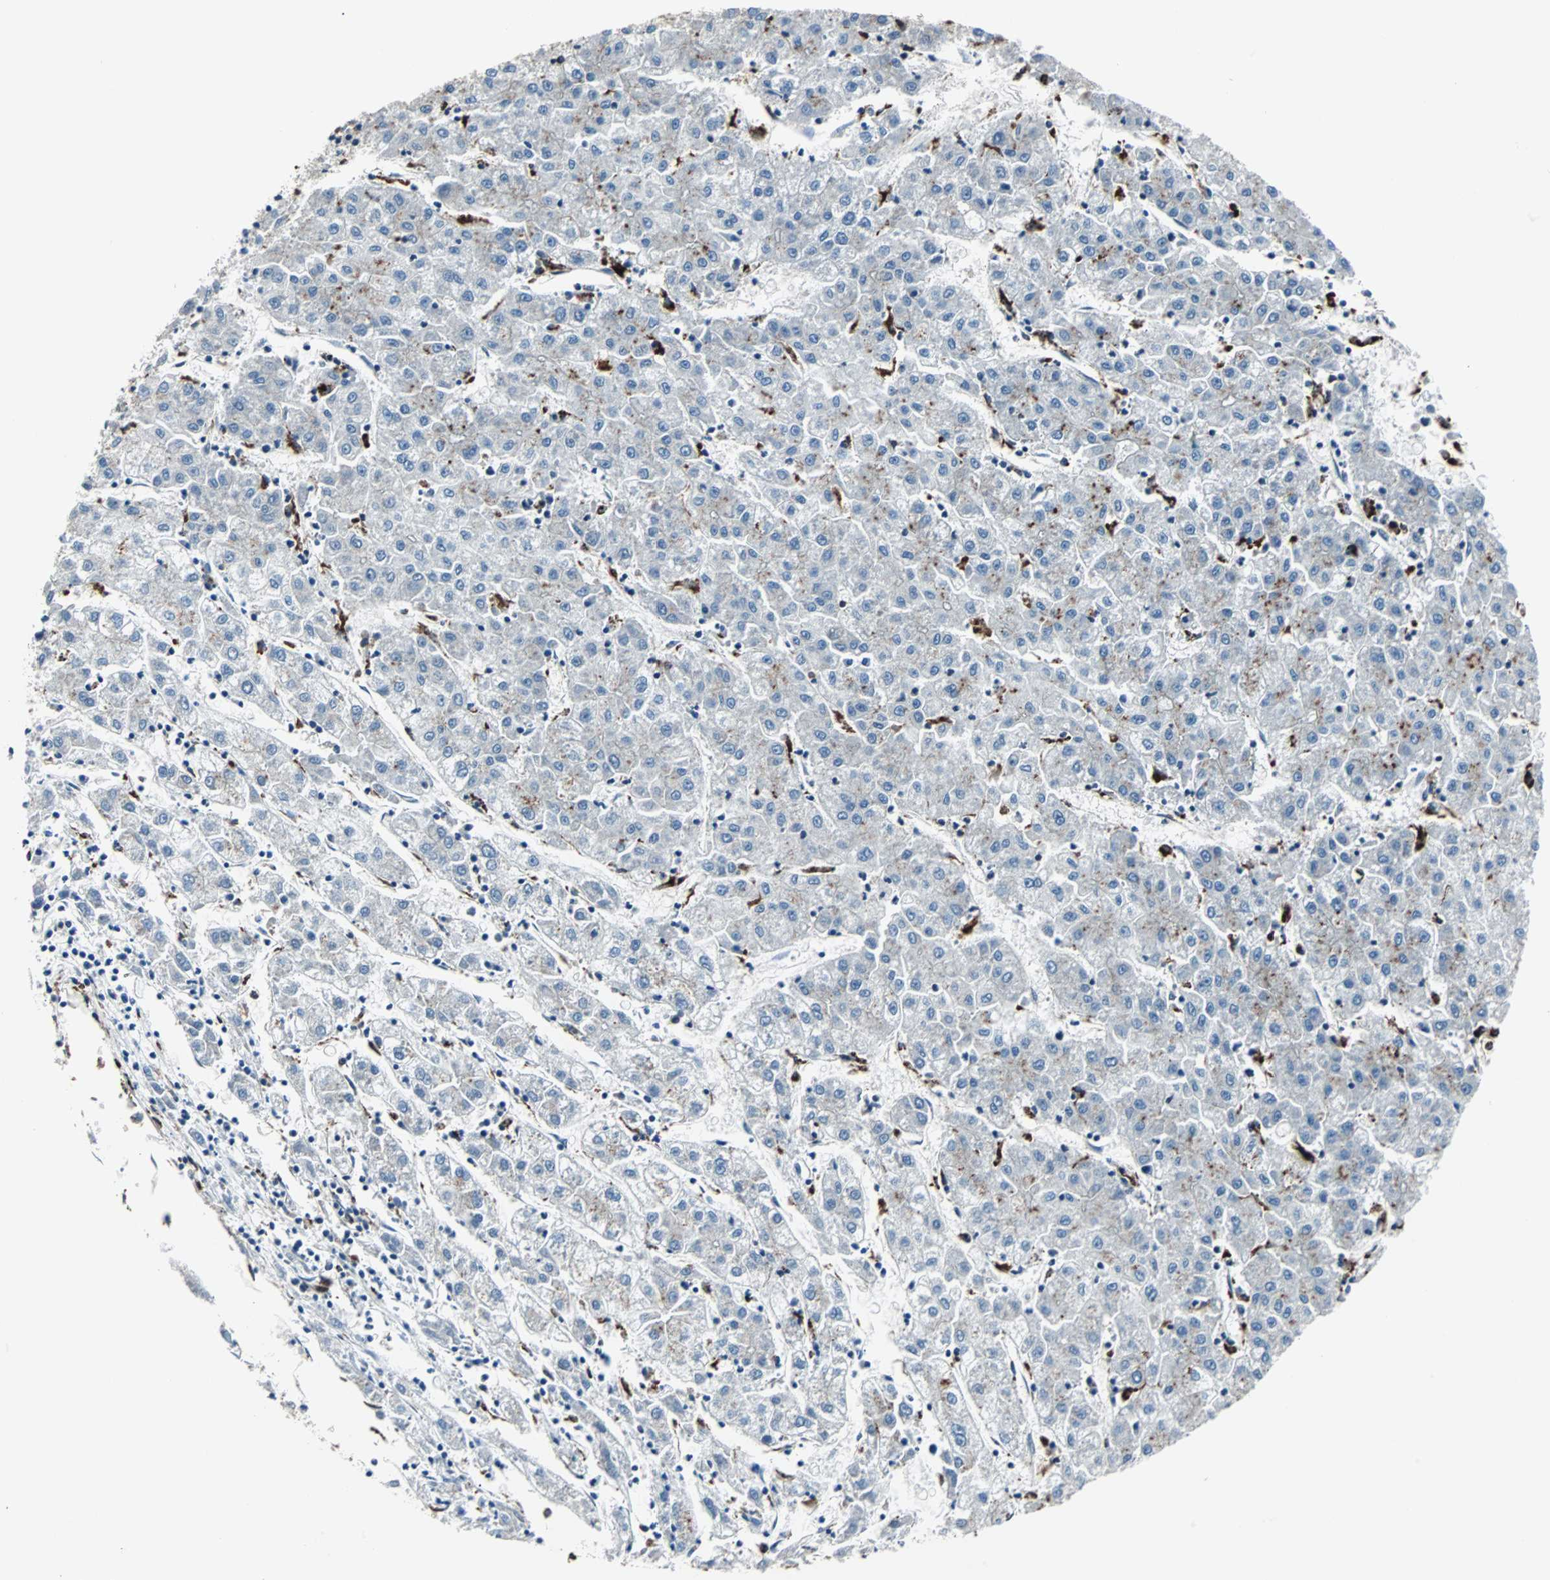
{"staining": {"intensity": "negative", "quantity": "none", "location": "none"}, "tissue": "liver cancer", "cell_type": "Tumor cells", "image_type": "cancer", "snomed": [{"axis": "morphology", "description": "Carcinoma, Hepatocellular, NOS"}, {"axis": "topography", "description": "Liver"}], "caption": "An IHC histopathology image of liver cancer is shown. There is no staining in tumor cells of liver cancer.", "gene": "RELA", "patient": {"sex": "male", "age": 72}}